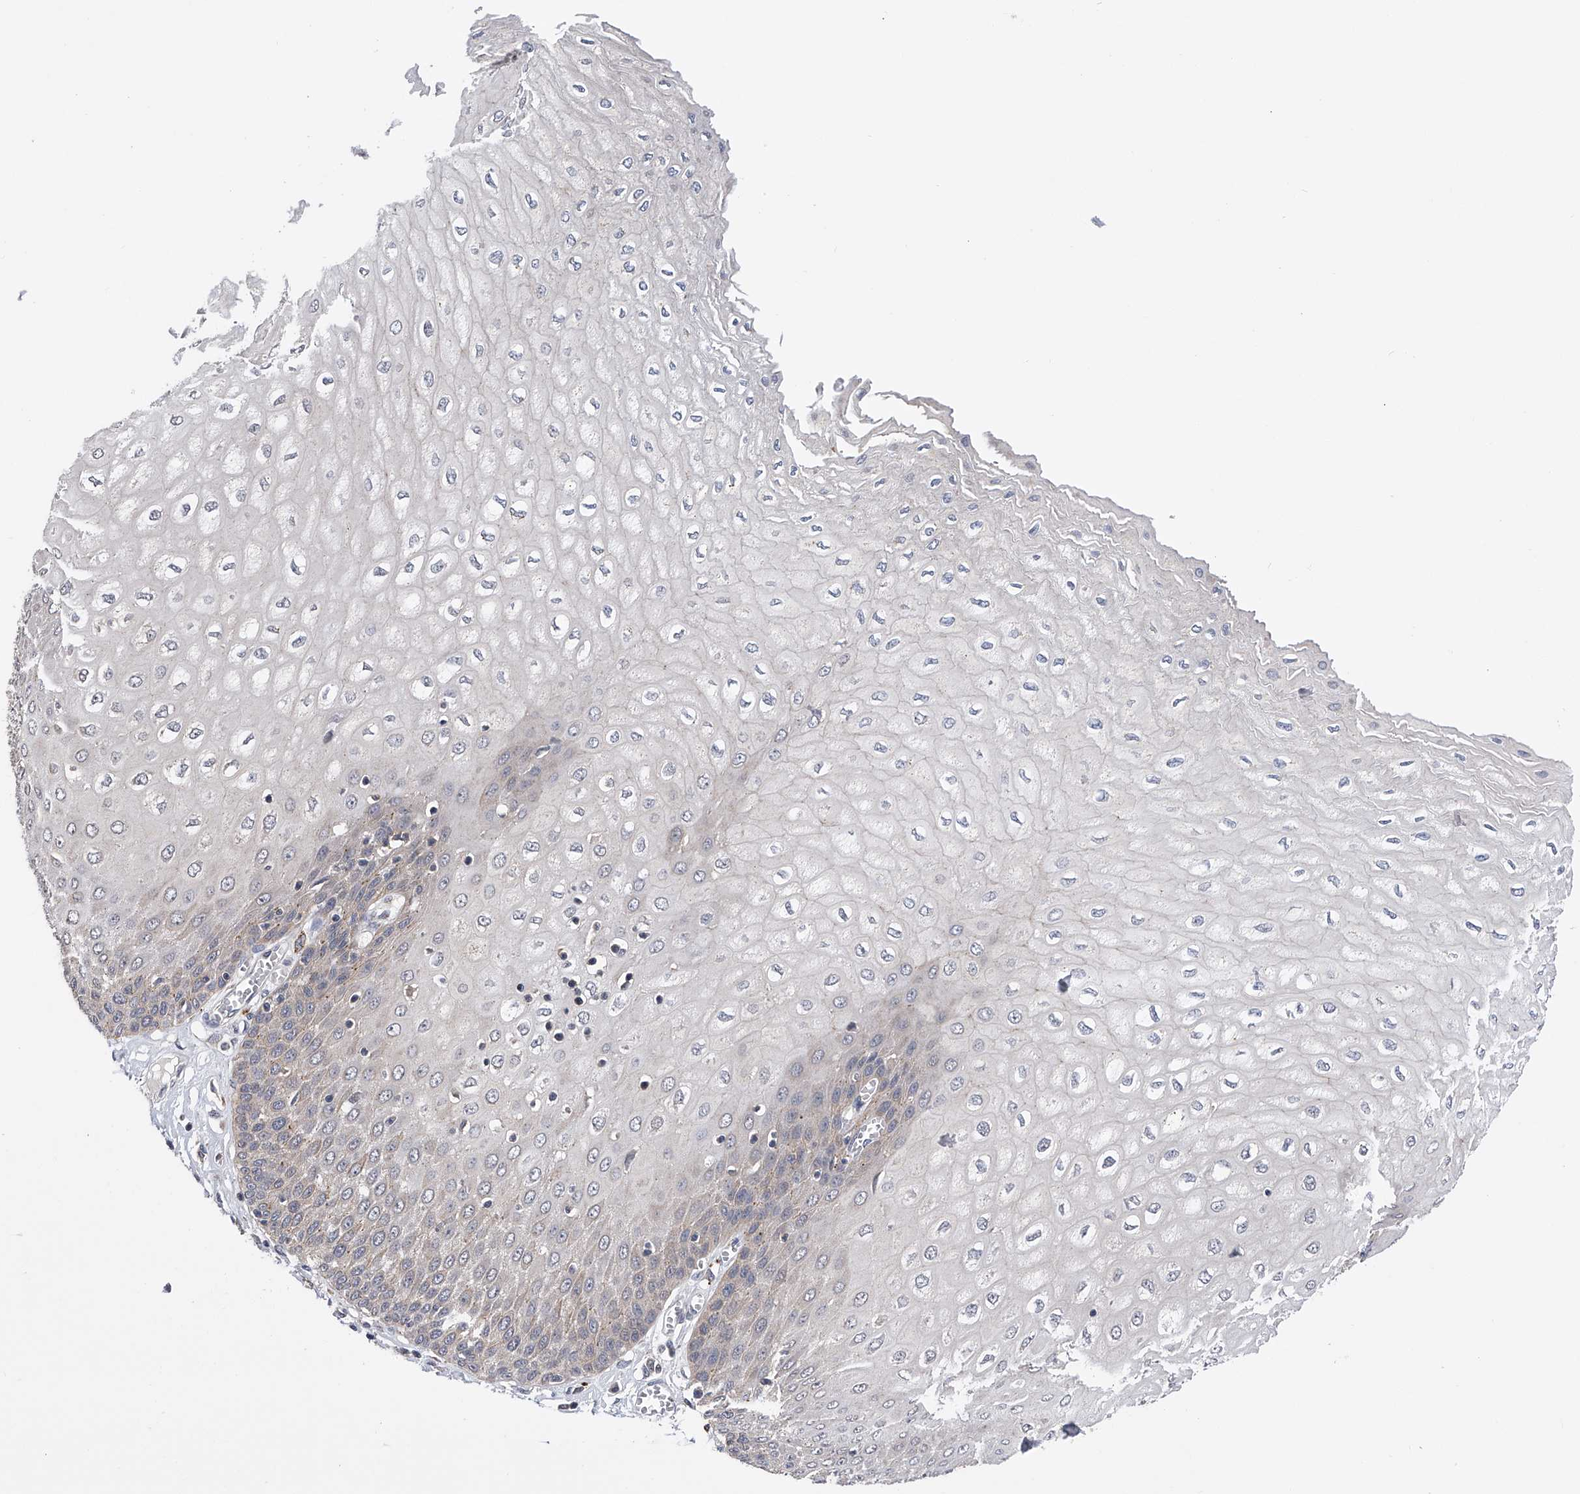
{"staining": {"intensity": "weak", "quantity": "<25%", "location": "cytoplasmic/membranous"}, "tissue": "esophagus", "cell_type": "Squamous epithelial cells", "image_type": "normal", "snomed": [{"axis": "morphology", "description": "Normal tissue, NOS"}, {"axis": "topography", "description": "Esophagus"}], "caption": "Immunohistochemical staining of benign esophagus shows no significant staining in squamous epithelial cells. (Stains: DAB (3,3'-diaminobenzidine) immunohistochemistry with hematoxylin counter stain, Microscopy: brightfield microscopy at high magnification).", "gene": "SPOCK1", "patient": {"sex": "male", "age": 60}}